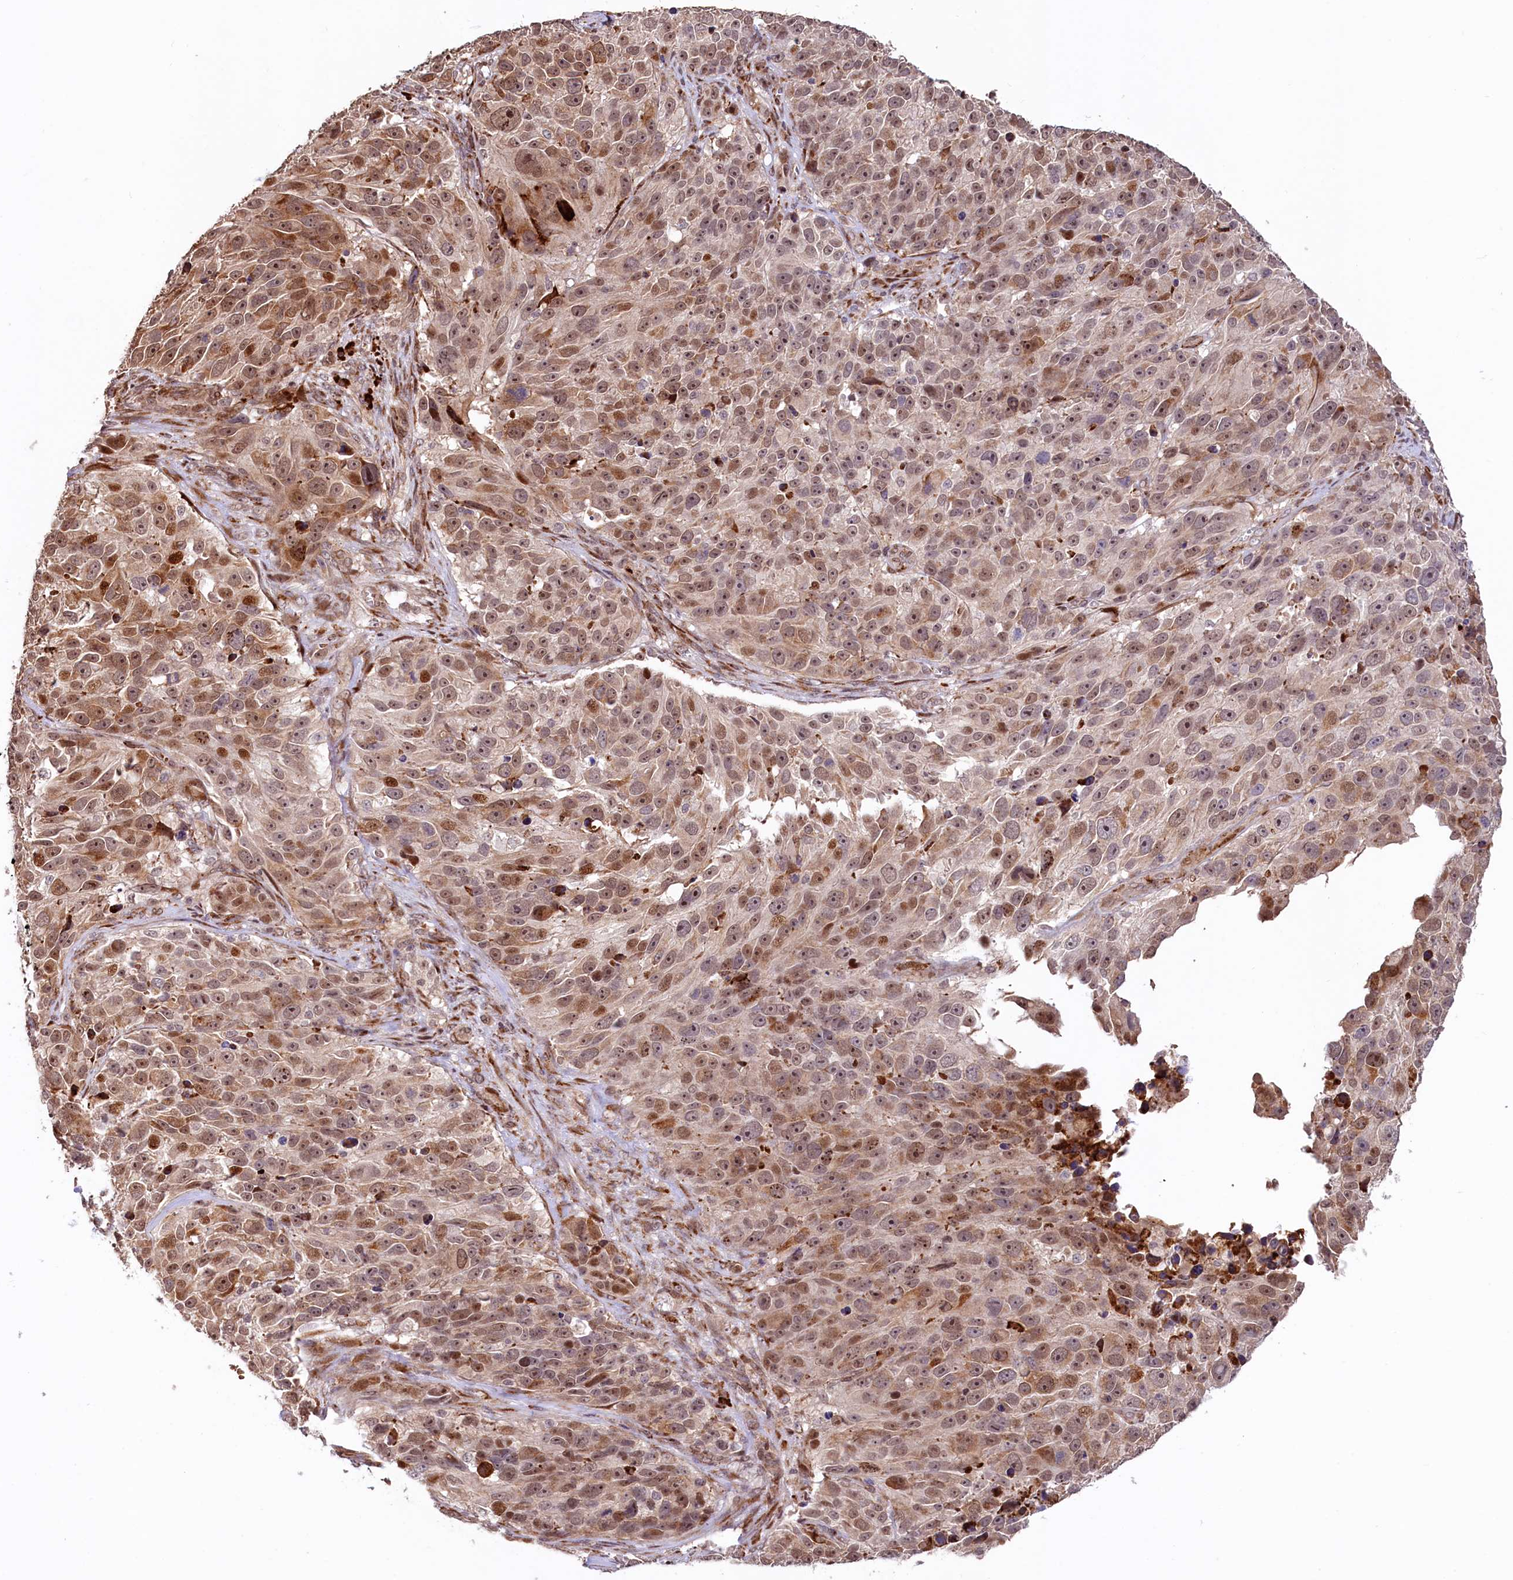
{"staining": {"intensity": "moderate", "quantity": ">75%", "location": "cytoplasmic/membranous,nuclear"}, "tissue": "melanoma", "cell_type": "Tumor cells", "image_type": "cancer", "snomed": [{"axis": "morphology", "description": "Malignant melanoma, NOS"}, {"axis": "topography", "description": "Skin"}], "caption": "This is an image of IHC staining of malignant melanoma, which shows moderate expression in the cytoplasmic/membranous and nuclear of tumor cells.", "gene": "C5orf15", "patient": {"sex": "male", "age": 84}}